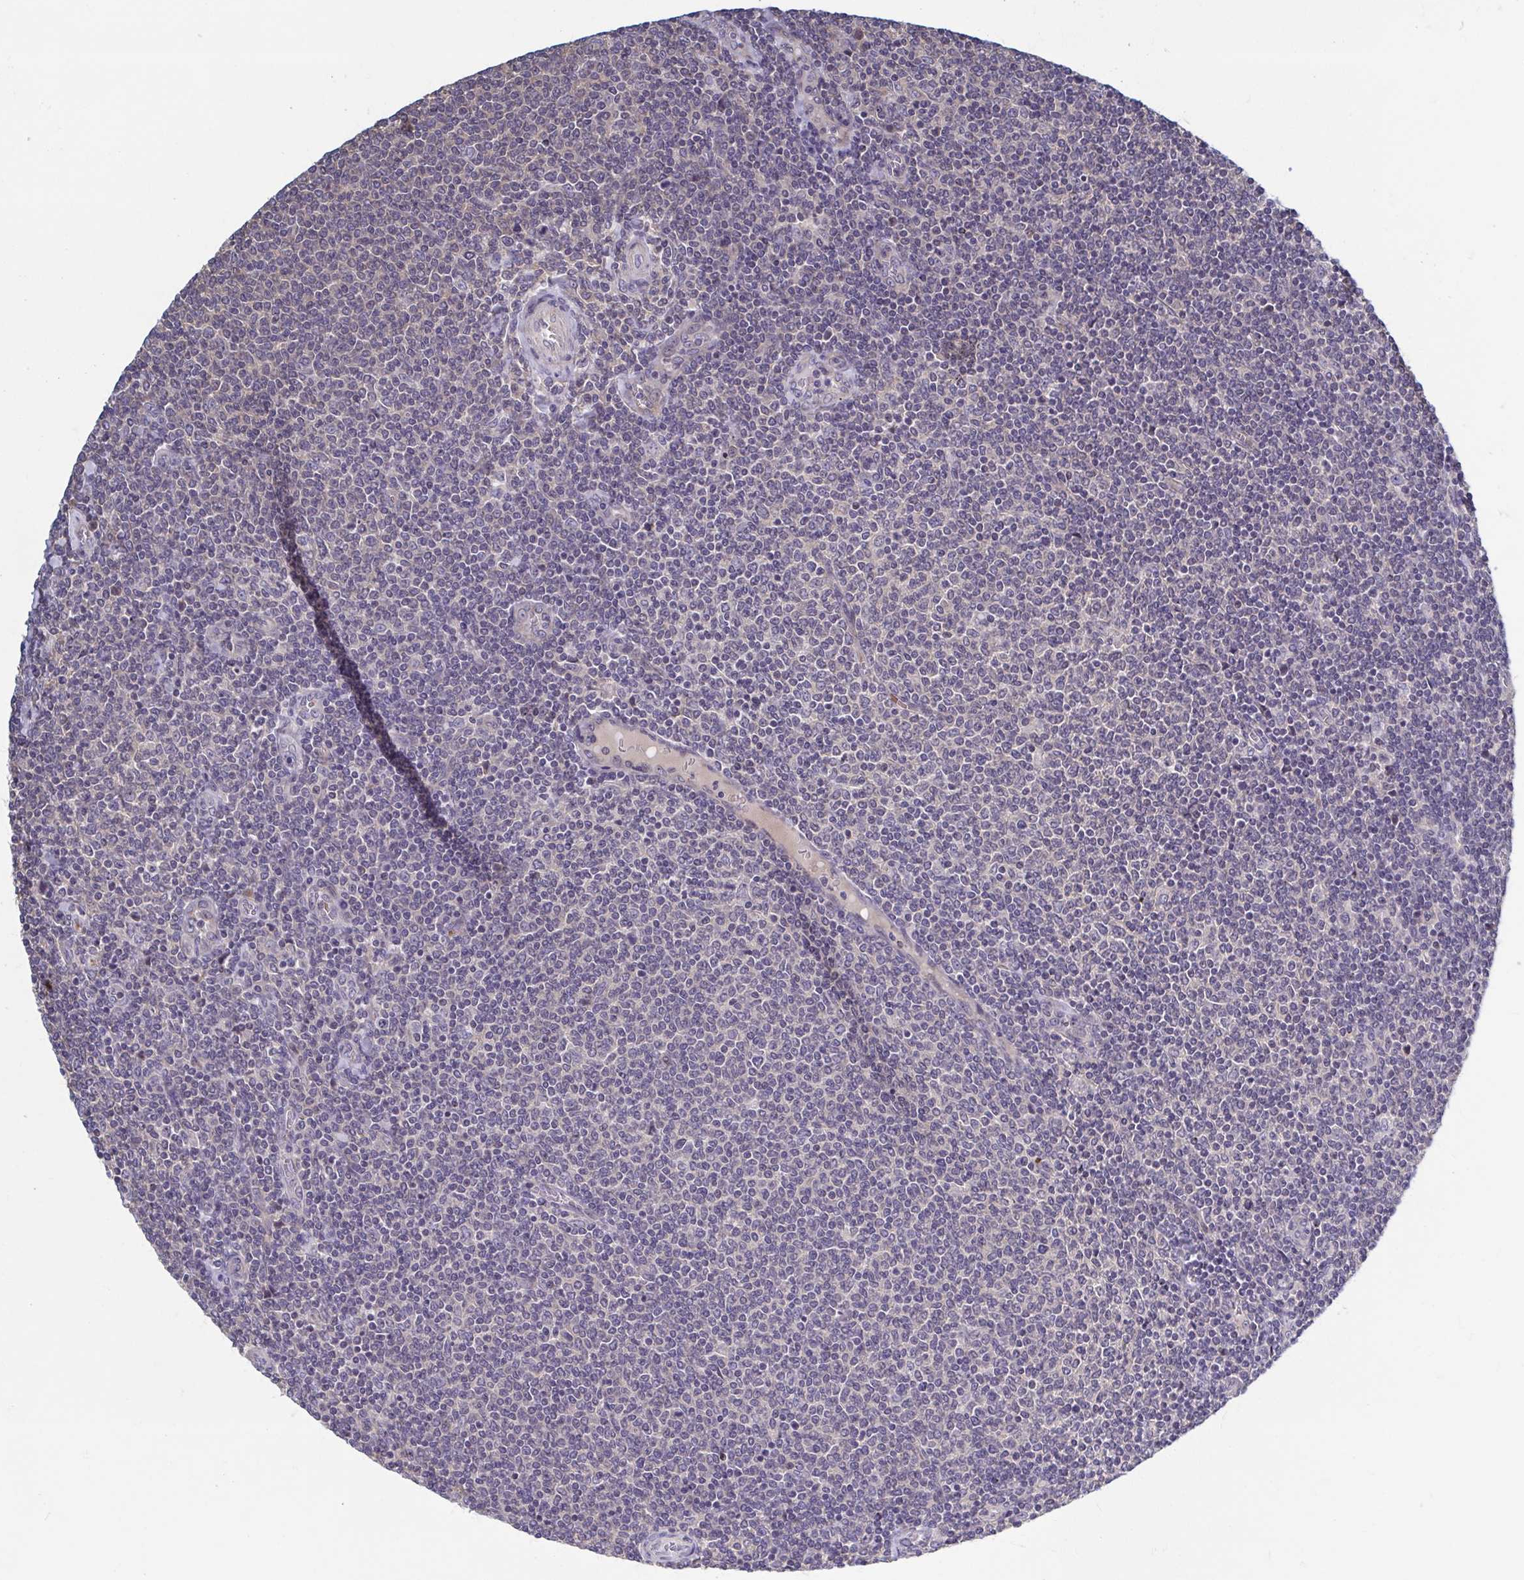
{"staining": {"intensity": "negative", "quantity": "none", "location": "none"}, "tissue": "lymphoma", "cell_type": "Tumor cells", "image_type": "cancer", "snomed": [{"axis": "morphology", "description": "Malignant lymphoma, non-Hodgkin's type, Low grade"}, {"axis": "topography", "description": "Lymph node"}], "caption": "The immunohistochemistry (IHC) photomicrograph has no significant staining in tumor cells of malignant lymphoma, non-Hodgkin's type (low-grade) tissue.", "gene": "LRRC38", "patient": {"sex": "male", "age": 52}}